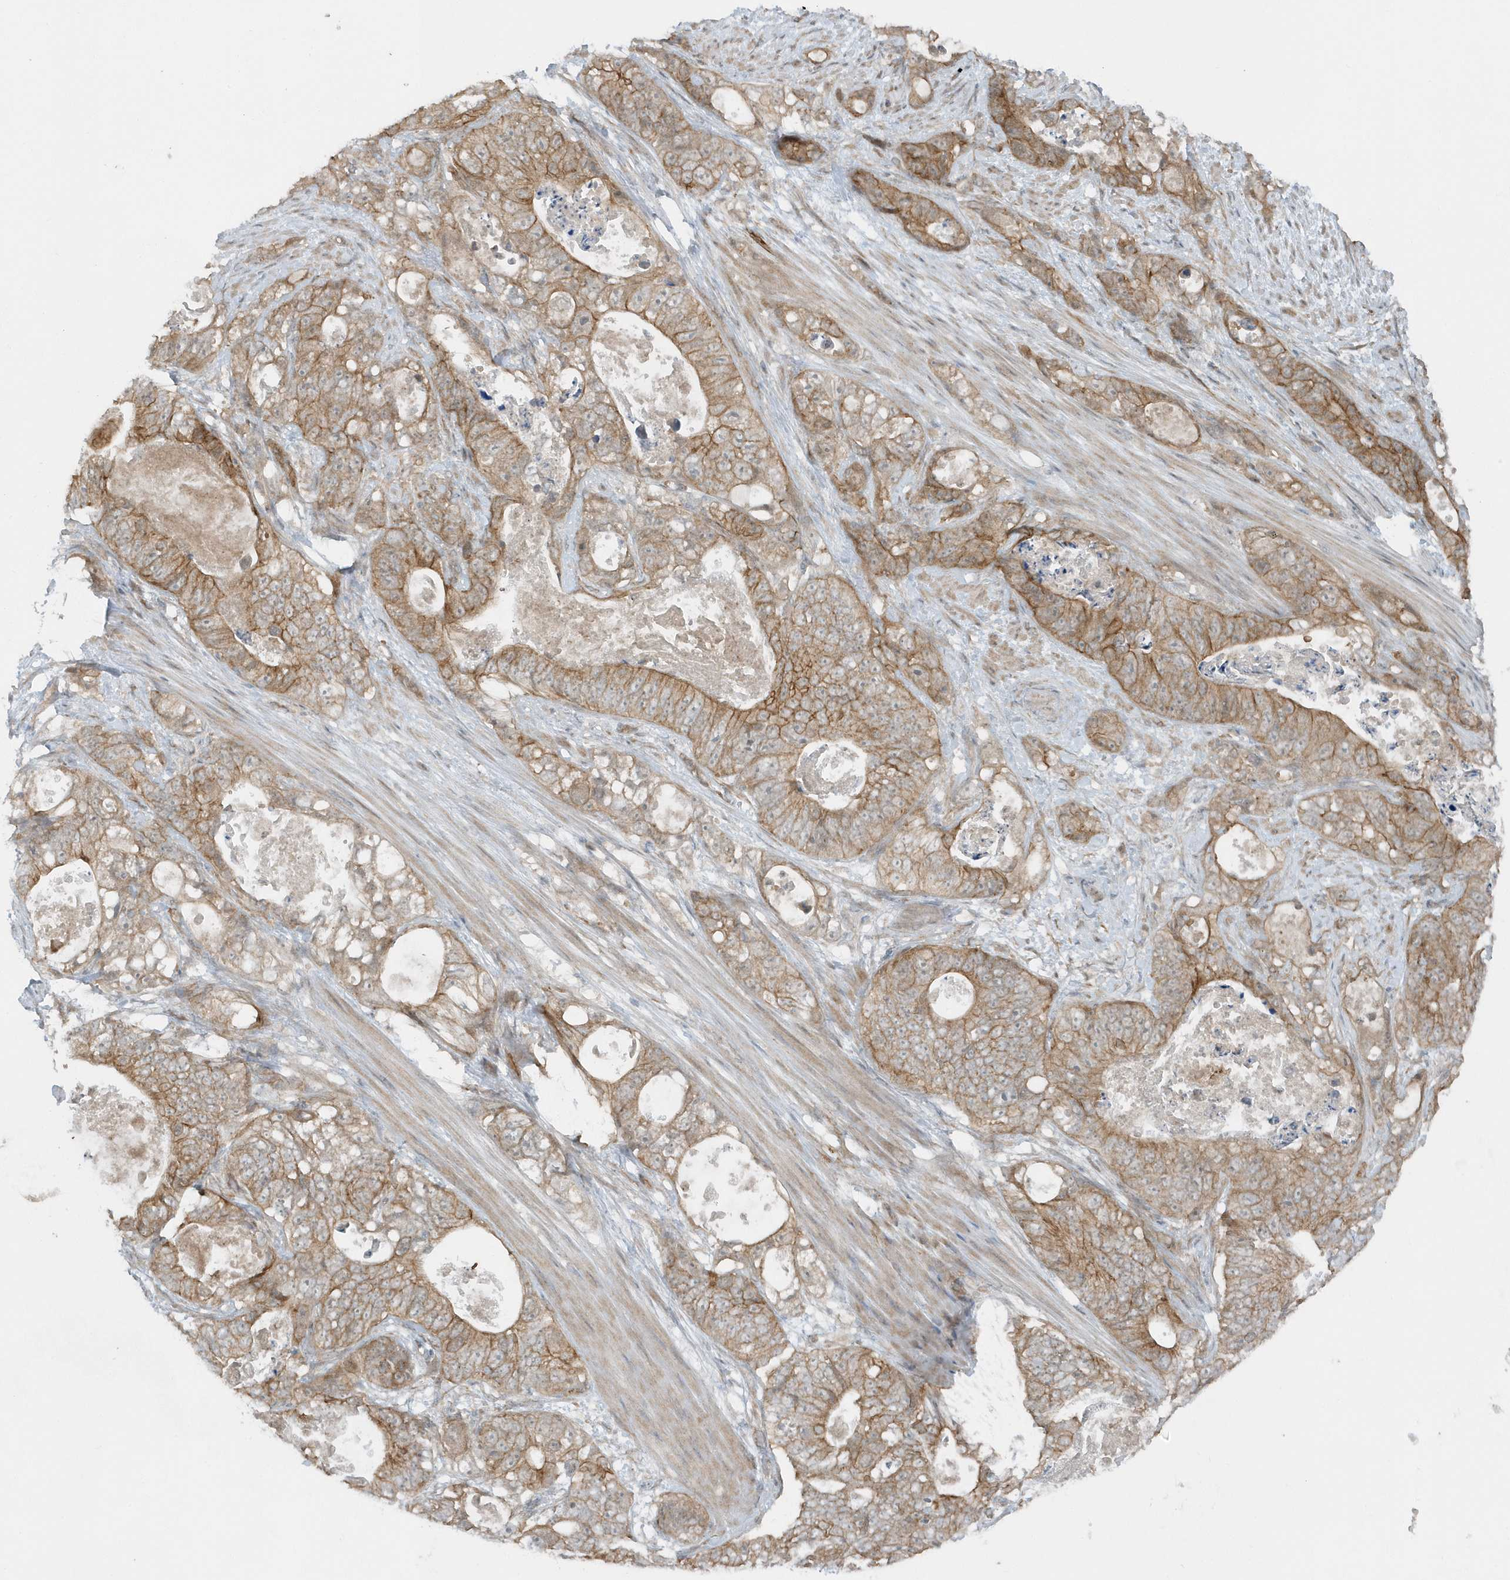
{"staining": {"intensity": "moderate", "quantity": ">75%", "location": "cytoplasmic/membranous"}, "tissue": "stomach cancer", "cell_type": "Tumor cells", "image_type": "cancer", "snomed": [{"axis": "morphology", "description": "Normal tissue, NOS"}, {"axis": "morphology", "description": "Adenocarcinoma, NOS"}, {"axis": "topography", "description": "Stomach"}], "caption": "Protein expression analysis of human stomach cancer (adenocarcinoma) reveals moderate cytoplasmic/membranous expression in about >75% of tumor cells.", "gene": "PARD3B", "patient": {"sex": "female", "age": 89}}